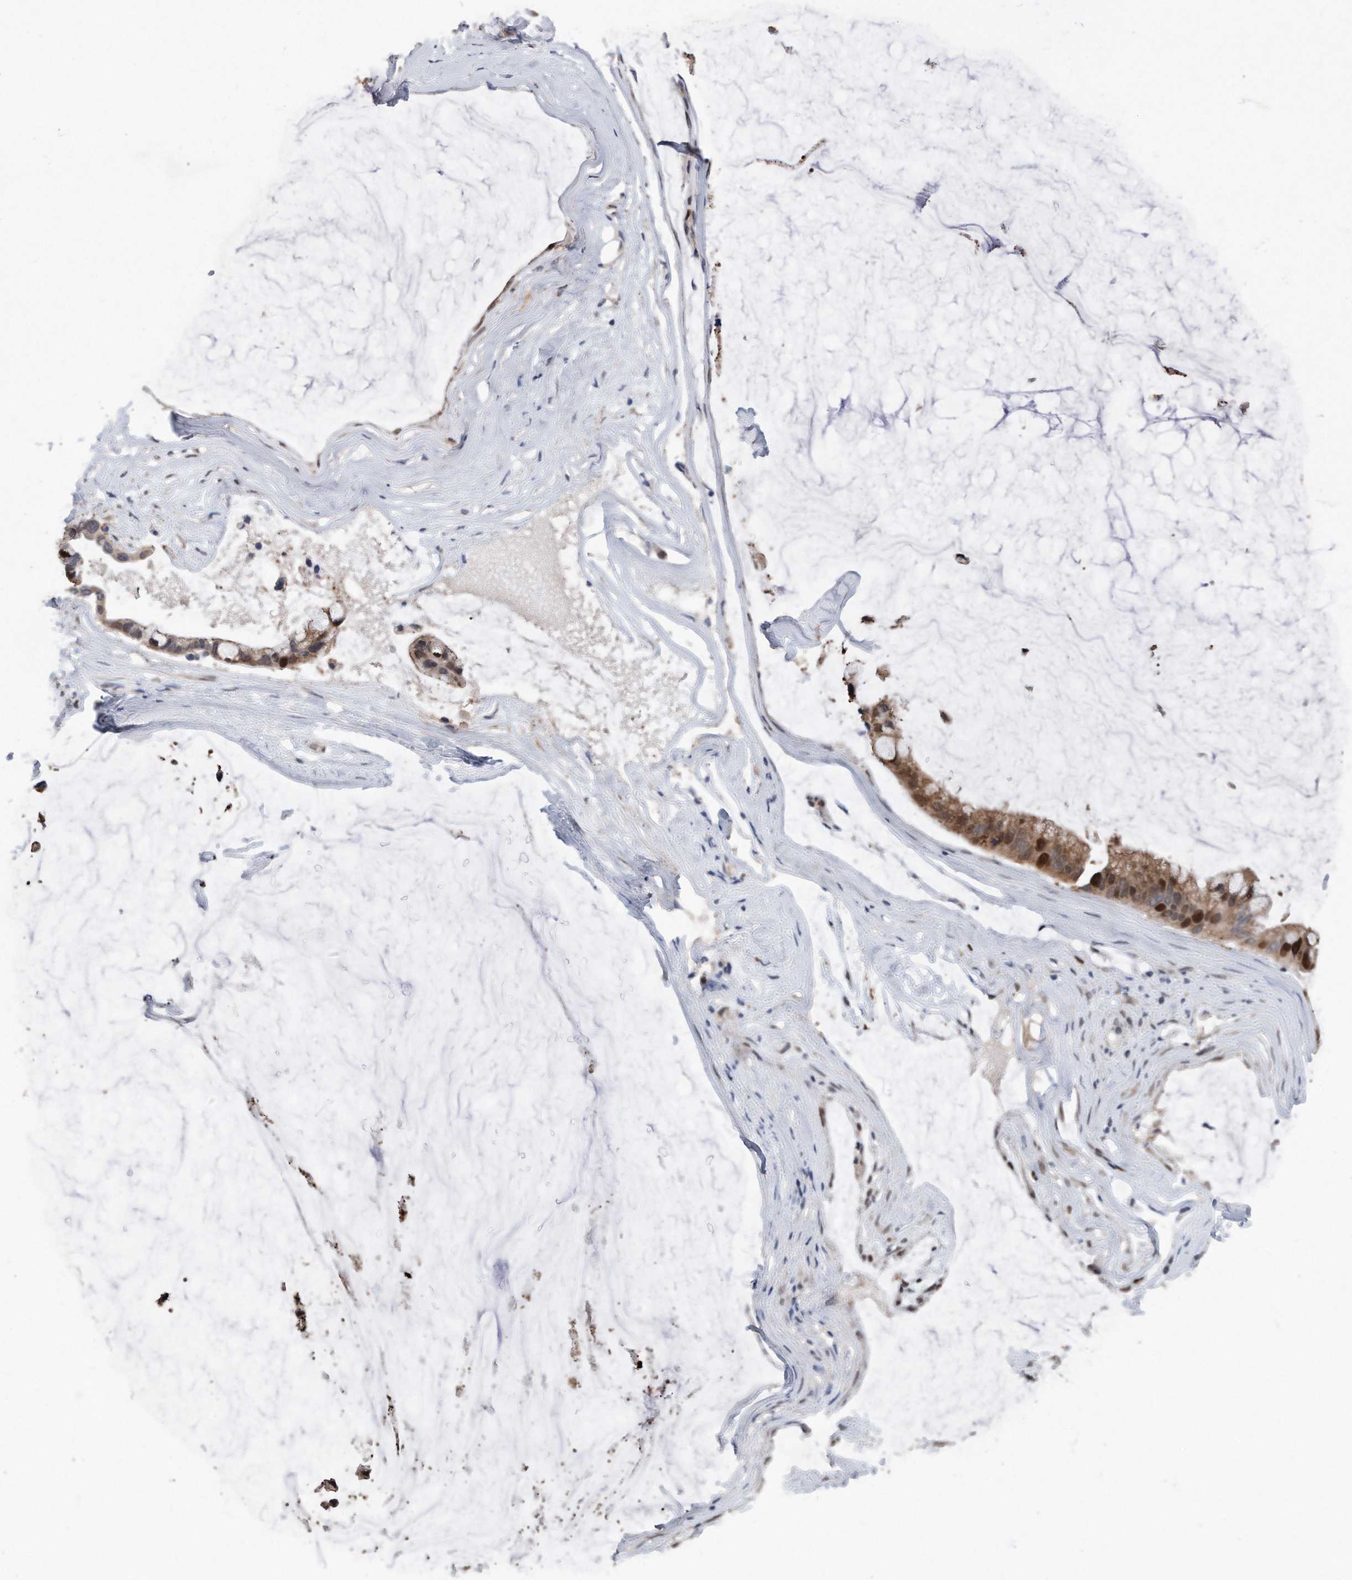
{"staining": {"intensity": "moderate", "quantity": ">75%", "location": "cytoplasmic/membranous,nuclear"}, "tissue": "ovarian cancer", "cell_type": "Tumor cells", "image_type": "cancer", "snomed": [{"axis": "morphology", "description": "Cystadenocarcinoma, mucinous, NOS"}, {"axis": "topography", "description": "Ovary"}], "caption": "Tumor cells show medium levels of moderate cytoplasmic/membranous and nuclear expression in about >75% of cells in mucinous cystadenocarcinoma (ovarian).", "gene": "PCNA", "patient": {"sex": "female", "age": 39}}